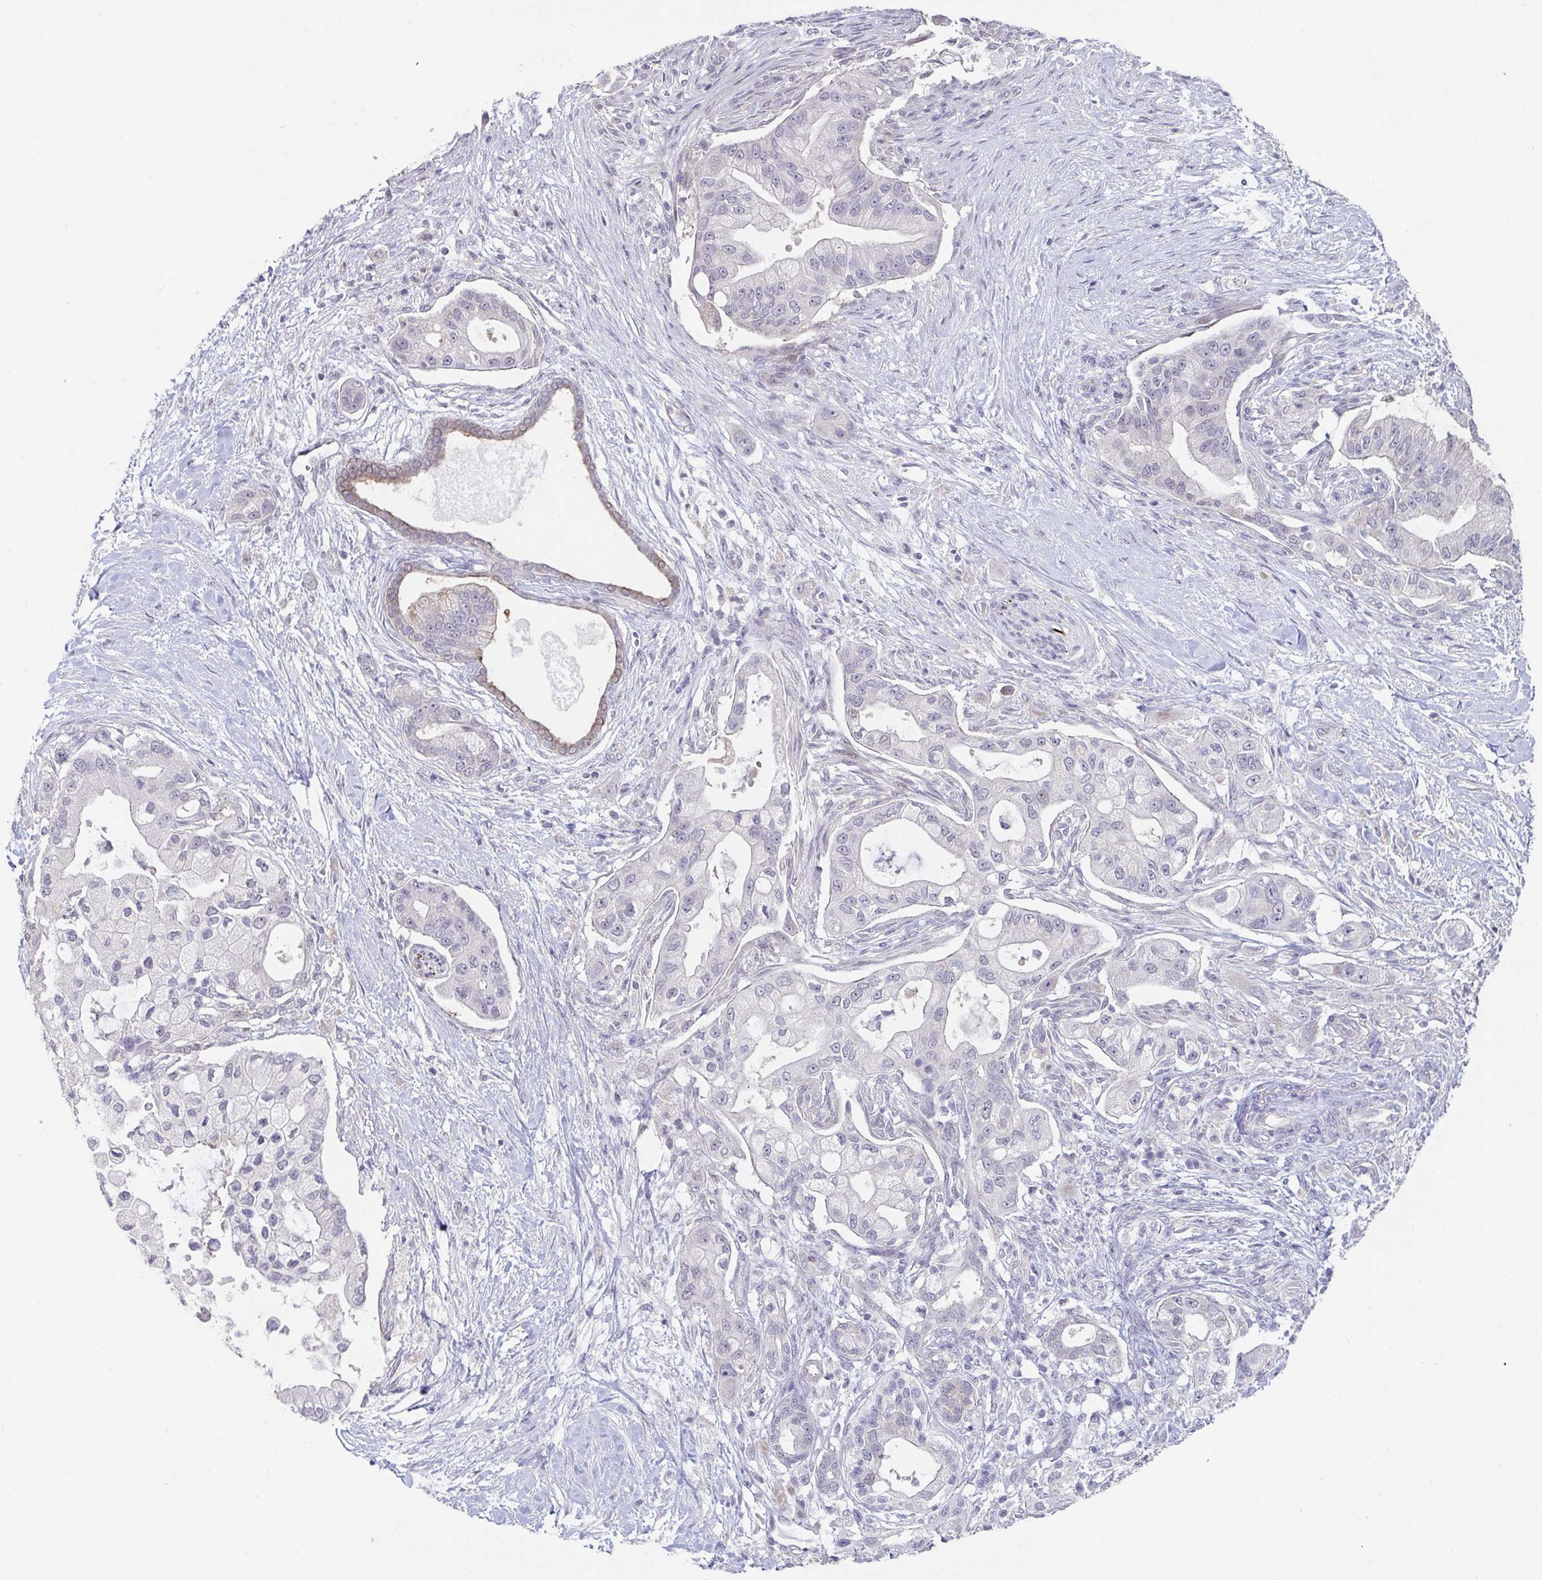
{"staining": {"intensity": "negative", "quantity": "none", "location": "none"}, "tissue": "pancreatic cancer", "cell_type": "Tumor cells", "image_type": "cancer", "snomed": [{"axis": "morphology", "description": "Adenocarcinoma, NOS"}, {"axis": "topography", "description": "Pancreas"}], "caption": "Tumor cells are negative for brown protein staining in pancreatic cancer.", "gene": "FAM156B", "patient": {"sex": "male", "age": 57}}